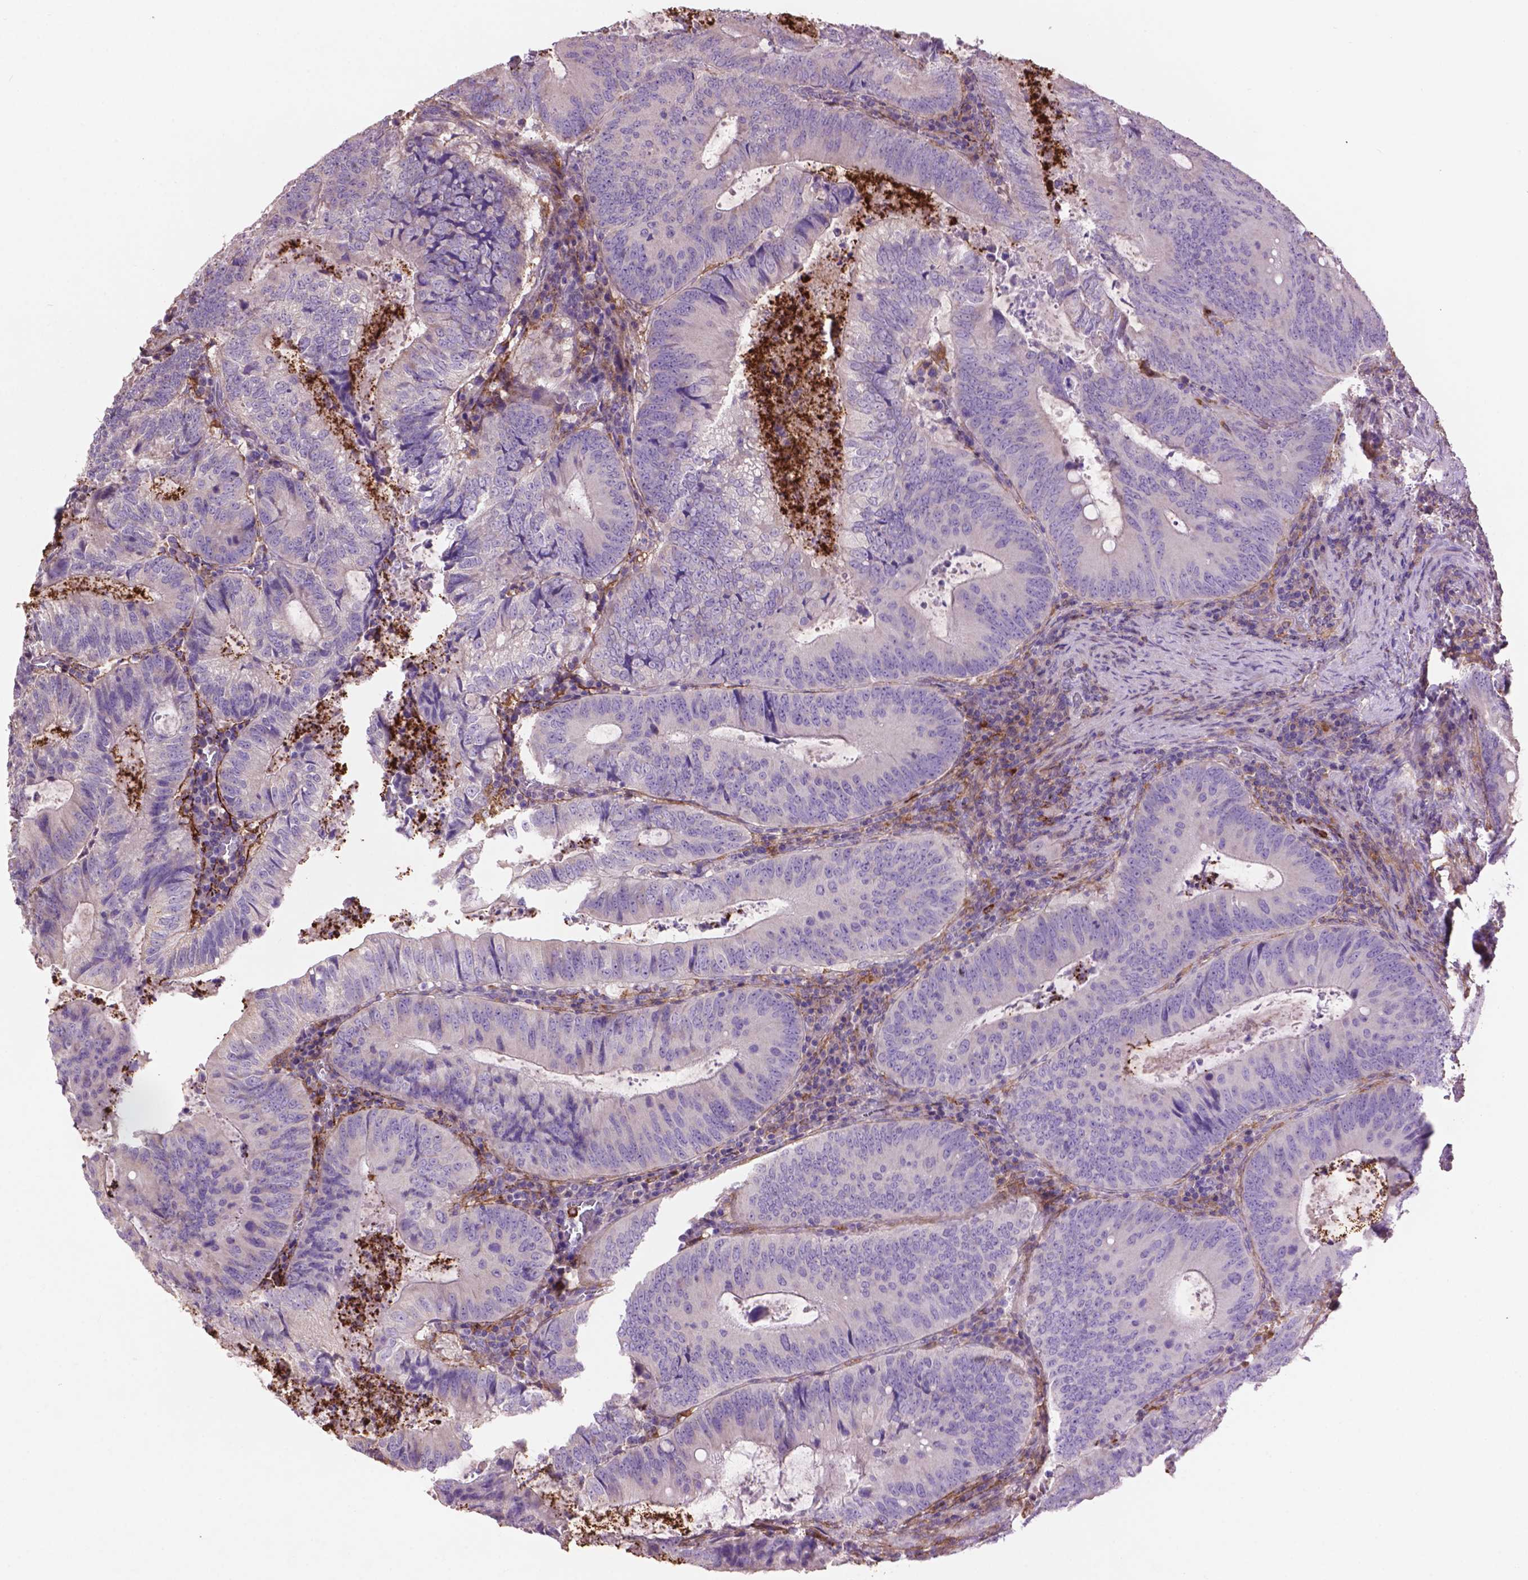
{"staining": {"intensity": "negative", "quantity": "none", "location": "none"}, "tissue": "colorectal cancer", "cell_type": "Tumor cells", "image_type": "cancer", "snomed": [{"axis": "morphology", "description": "Adenocarcinoma, NOS"}, {"axis": "topography", "description": "Colon"}], "caption": "This micrograph is of adenocarcinoma (colorectal) stained with immunohistochemistry (IHC) to label a protein in brown with the nuclei are counter-stained blue. There is no expression in tumor cells. The staining was performed using DAB (3,3'-diaminobenzidine) to visualize the protein expression in brown, while the nuclei were stained in blue with hematoxylin (Magnification: 20x).", "gene": "LRRC3C", "patient": {"sex": "male", "age": 67}}